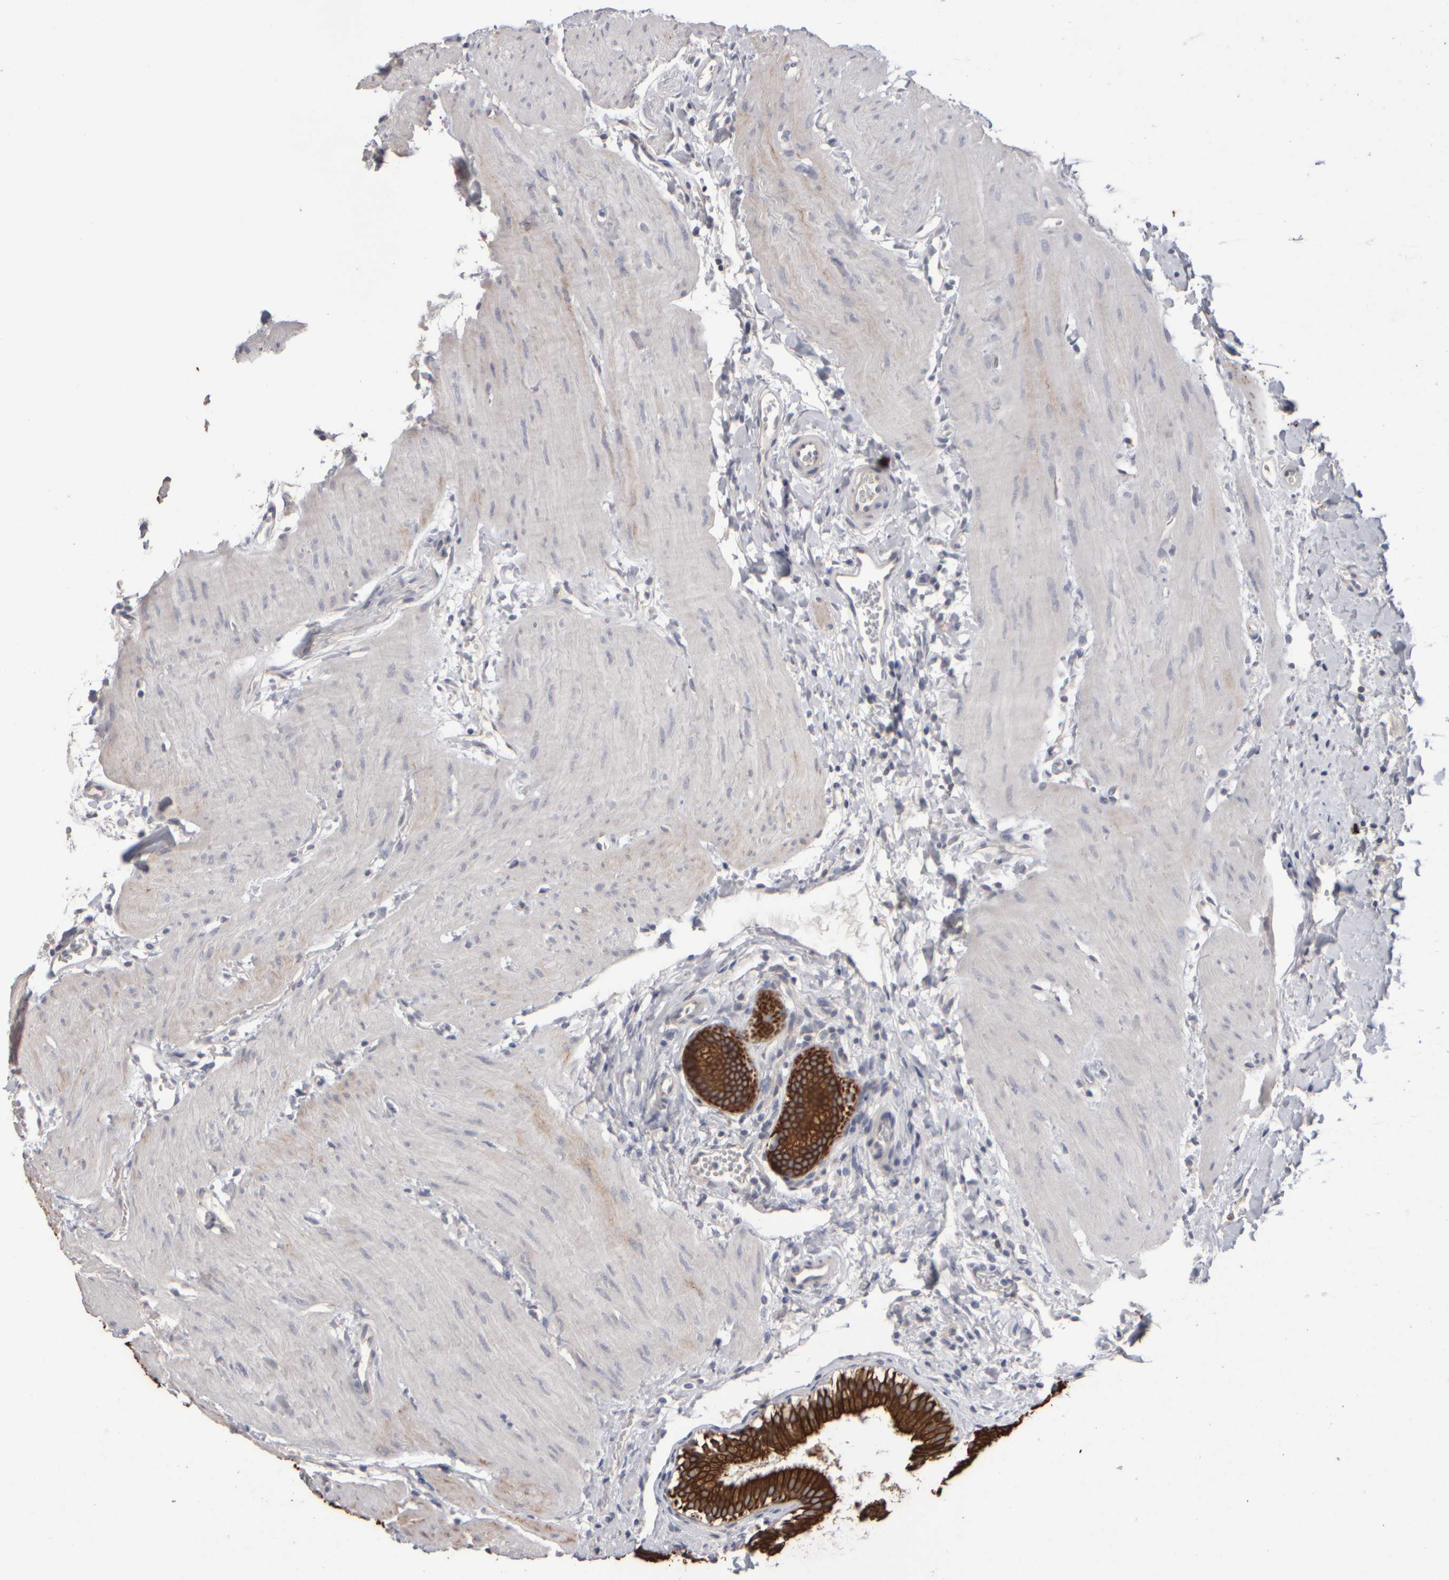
{"staining": {"intensity": "strong", "quantity": ">75%", "location": "cytoplasmic/membranous"}, "tissue": "gallbladder", "cell_type": "Glandular cells", "image_type": "normal", "snomed": [{"axis": "morphology", "description": "Normal tissue, NOS"}, {"axis": "topography", "description": "Gallbladder"}], "caption": "Glandular cells demonstrate strong cytoplasmic/membranous staining in approximately >75% of cells in unremarkable gallbladder.", "gene": "EPHX2", "patient": {"sex": "female", "age": 26}}